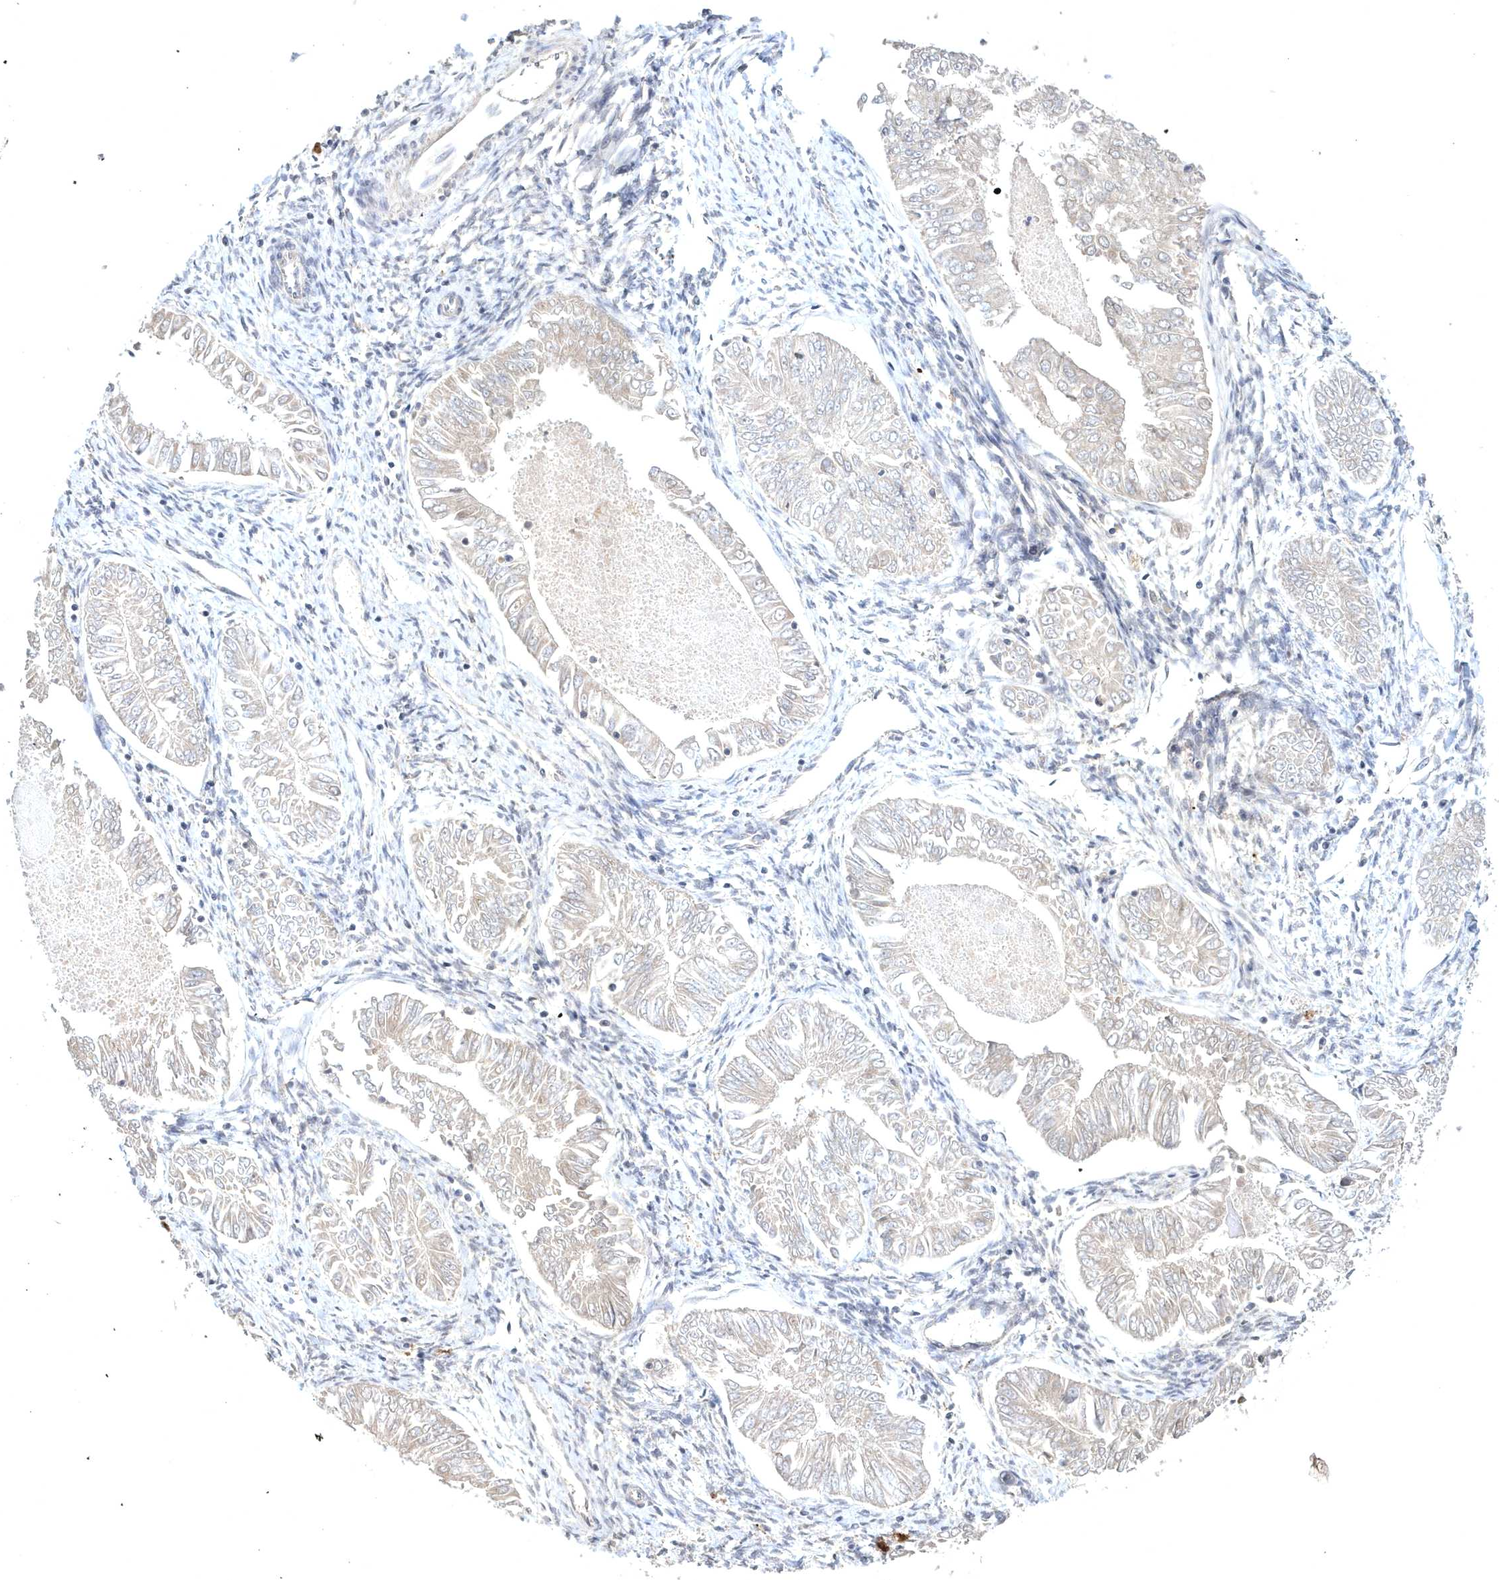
{"staining": {"intensity": "negative", "quantity": "none", "location": "none"}, "tissue": "endometrial cancer", "cell_type": "Tumor cells", "image_type": "cancer", "snomed": [{"axis": "morphology", "description": "Adenocarcinoma, NOS"}, {"axis": "topography", "description": "Endometrium"}], "caption": "Photomicrograph shows no significant protein staining in tumor cells of endometrial adenocarcinoma.", "gene": "HMGCS1", "patient": {"sex": "female", "age": 53}}